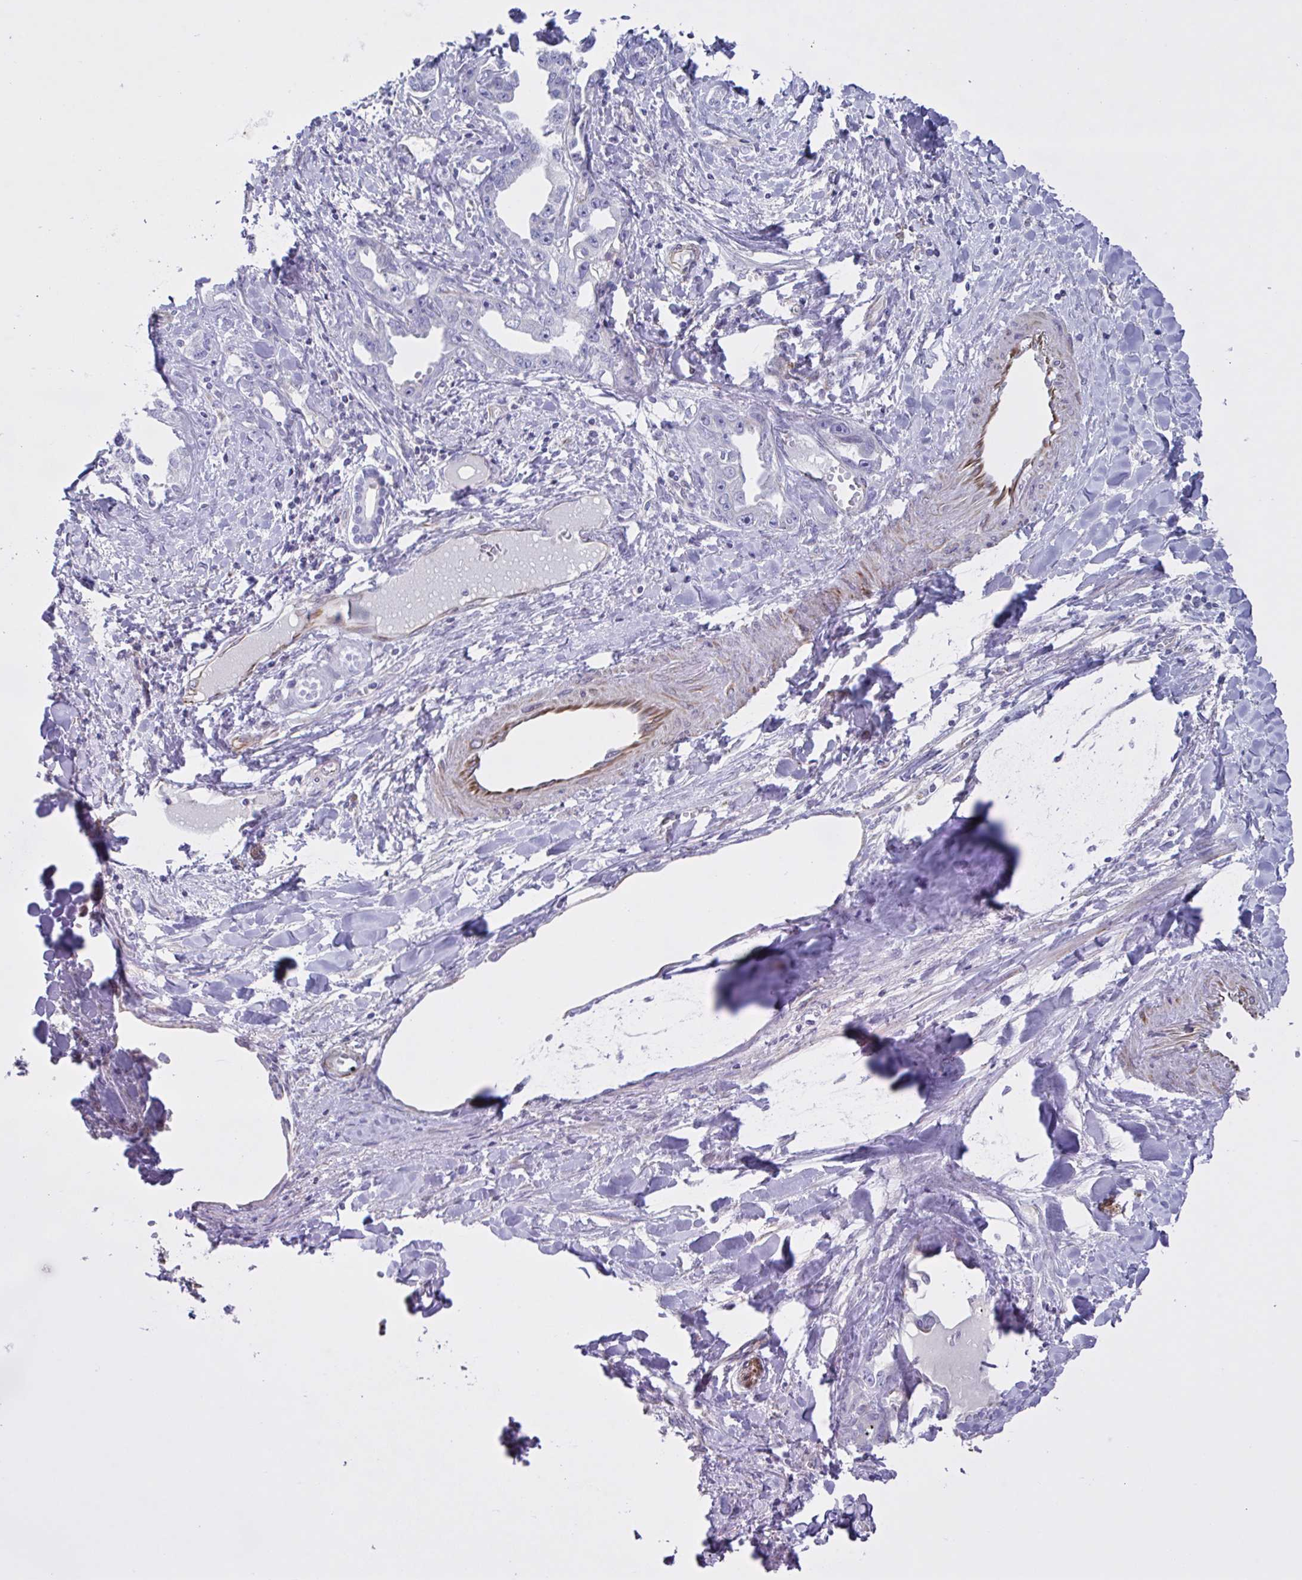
{"staining": {"intensity": "negative", "quantity": "none", "location": "none"}, "tissue": "liver cancer", "cell_type": "Tumor cells", "image_type": "cancer", "snomed": [{"axis": "morphology", "description": "Cholangiocarcinoma"}, {"axis": "topography", "description": "Liver"}], "caption": "Immunohistochemistry image of cholangiocarcinoma (liver) stained for a protein (brown), which exhibits no expression in tumor cells.", "gene": "TMEM86B", "patient": {"sex": "male", "age": 59}}